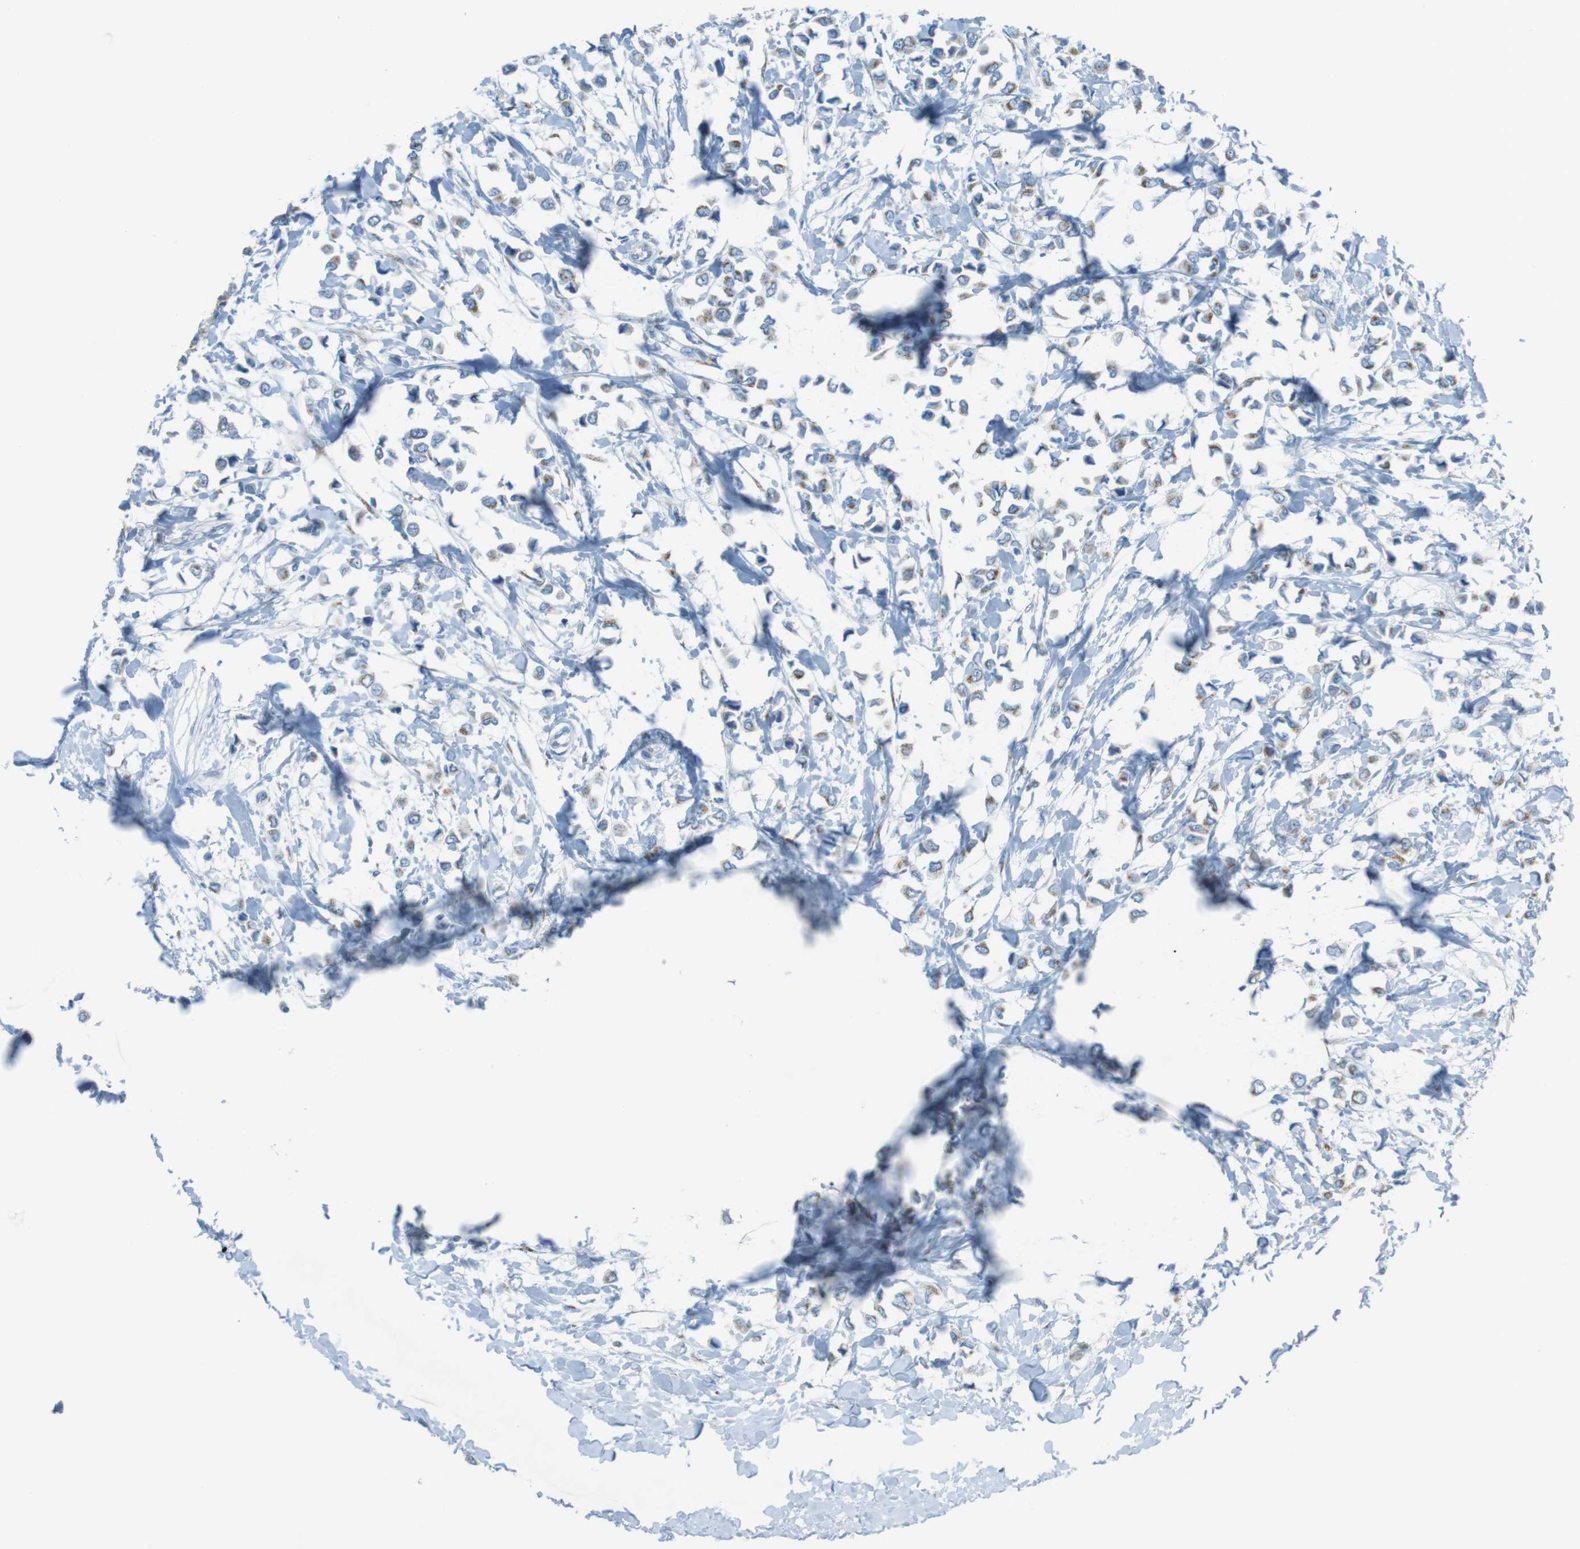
{"staining": {"intensity": "moderate", "quantity": "25%-75%", "location": "cytoplasmic/membranous"}, "tissue": "breast cancer", "cell_type": "Tumor cells", "image_type": "cancer", "snomed": [{"axis": "morphology", "description": "Lobular carcinoma"}, {"axis": "topography", "description": "Breast"}], "caption": "Immunohistochemical staining of breast lobular carcinoma demonstrates moderate cytoplasmic/membranous protein expression in approximately 25%-75% of tumor cells.", "gene": "TXNDC15", "patient": {"sex": "female", "age": 51}}